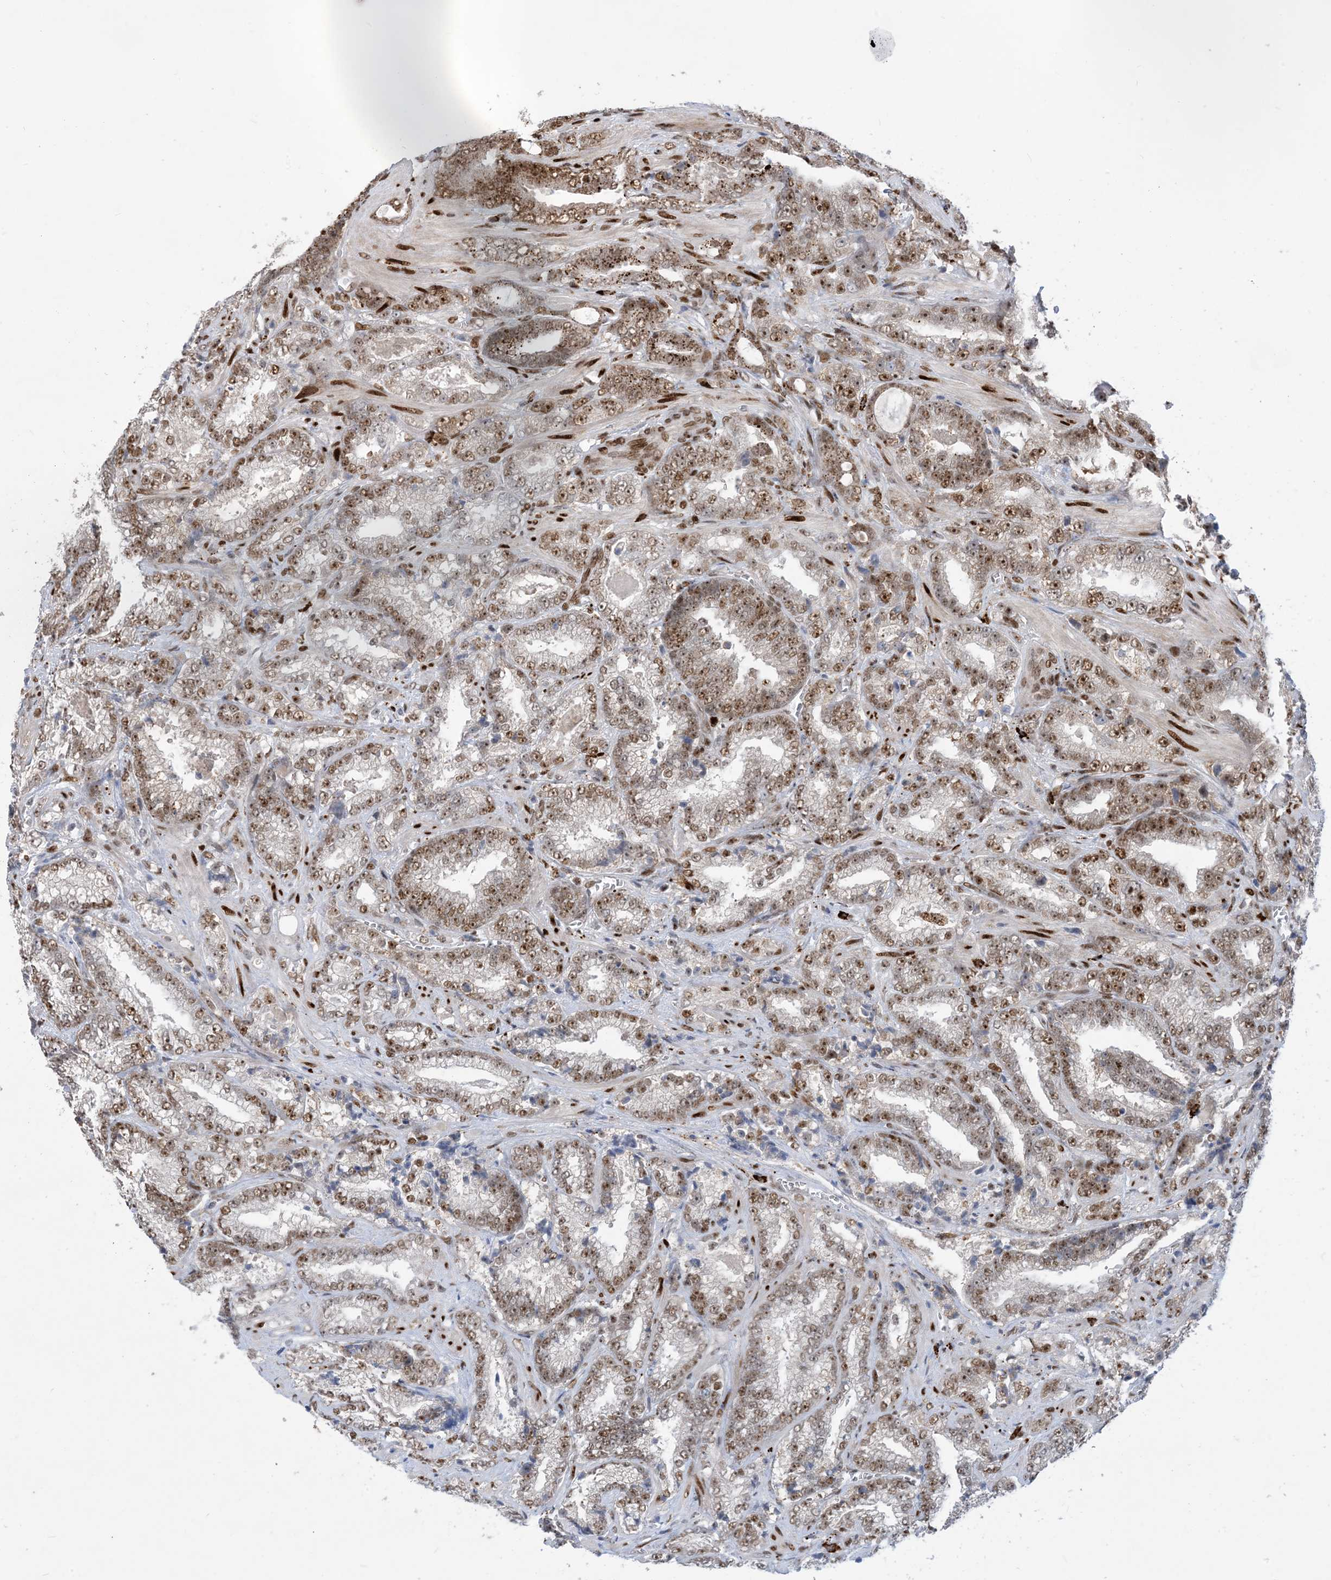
{"staining": {"intensity": "strong", "quantity": ">75%", "location": "cytoplasmic/membranous,nuclear"}, "tissue": "prostate cancer", "cell_type": "Tumor cells", "image_type": "cancer", "snomed": [{"axis": "morphology", "description": "Adenocarcinoma, High grade"}, {"axis": "topography", "description": "Prostate and seminal vesicle, NOS"}], "caption": "A photomicrograph showing strong cytoplasmic/membranous and nuclear positivity in about >75% of tumor cells in prostate cancer (high-grade adenocarcinoma), as visualized by brown immunohistochemical staining.", "gene": "TSPYL1", "patient": {"sex": "male", "age": 67}}